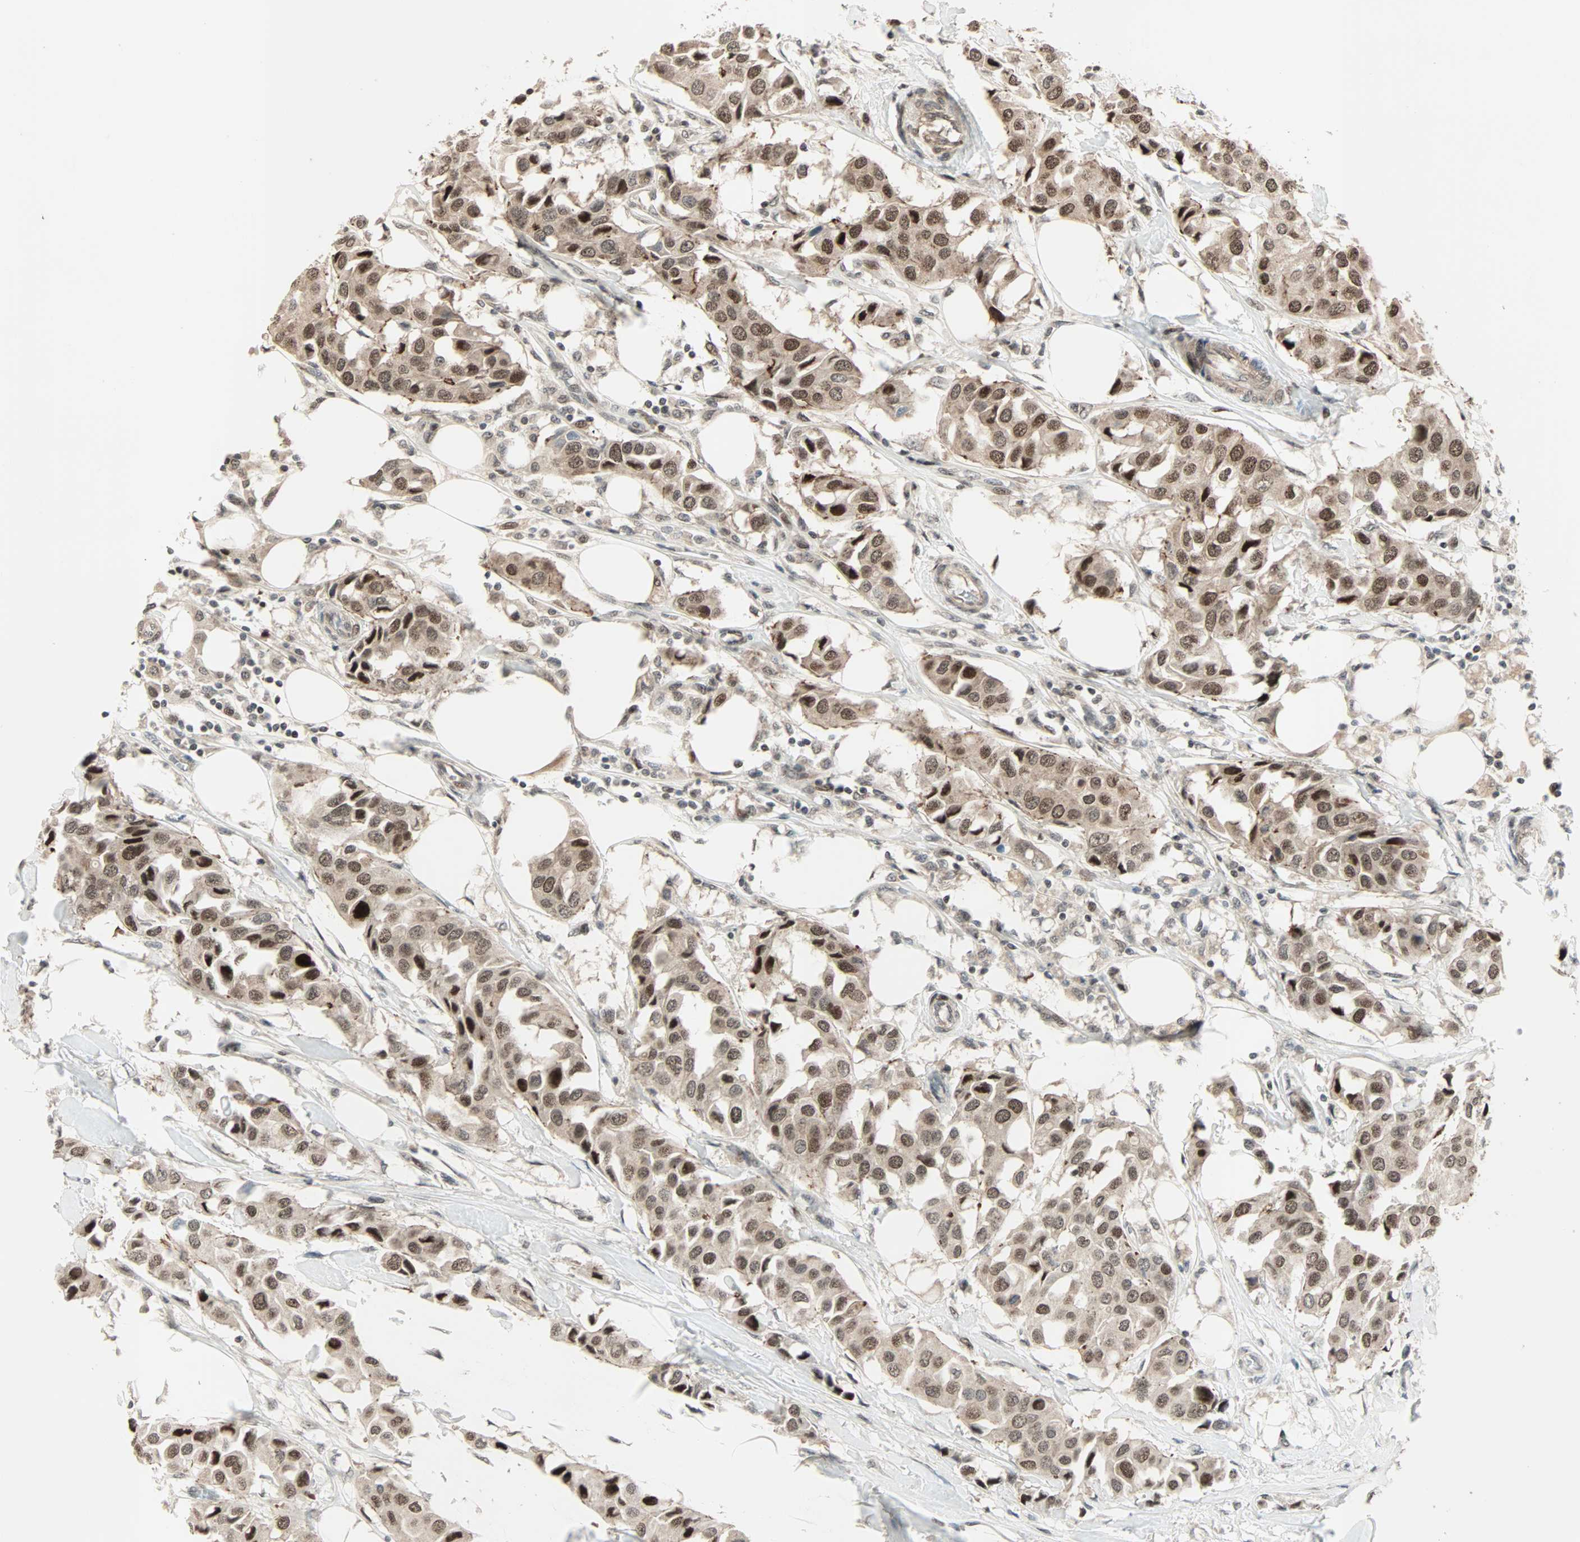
{"staining": {"intensity": "moderate", "quantity": ">75%", "location": "cytoplasmic/membranous,nuclear"}, "tissue": "breast cancer", "cell_type": "Tumor cells", "image_type": "cancer", "snomed": [{"axis": "morphology", "description": "Duct carcinoma"}, {"axis": "topography", "description": "Breast"}], "caption": "Breast infiltrating ductal carcinoma was stained to show a protein in brown. There is medium levels of moderate cytoplasmic/membranous and nuclear staining in approximately >75% of tumor cells.", "gene": "CBX4", "patient": {"sex": "female", "age": 80}}